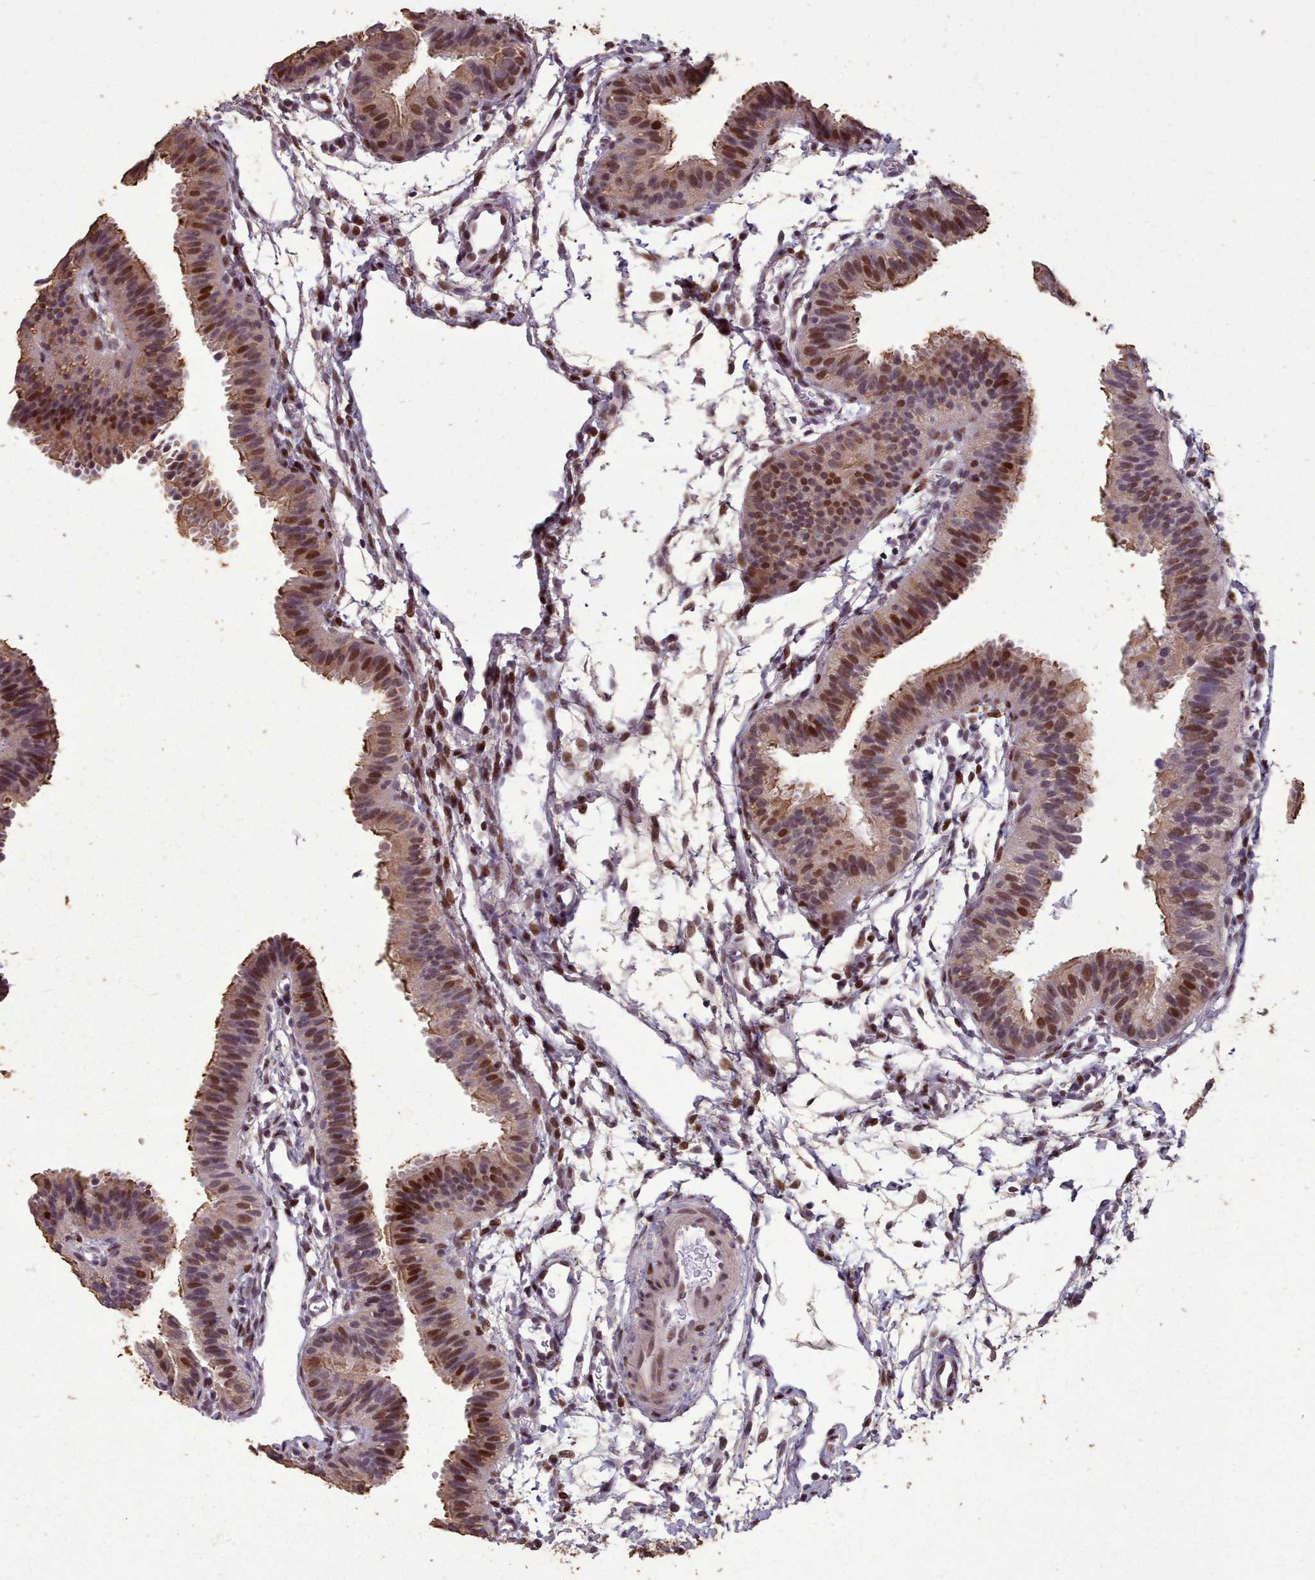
{"staining": {"intensity": "moderate", "quantity": ">75%", "location": "cytoplasmic/membranous,nuclear"}, "tissue": "fallopian tube", "cell_type": "Glandular cells", "image_type": "normal", "snomed": [{"axis": "morphology", "description": "Normal tissue, NOS"}, {"axis": "topography", "description": "Fallopian tube"}], "caption": "Immunohistochemical staining of unremarkable human fallopian tube demonstrates medium levels of moderate cytoplasmic/membranous,nuclear staining in about >75% of glandular cells.", "gene": "ENSA", "patient": {"sex": "female", "age": 35}}